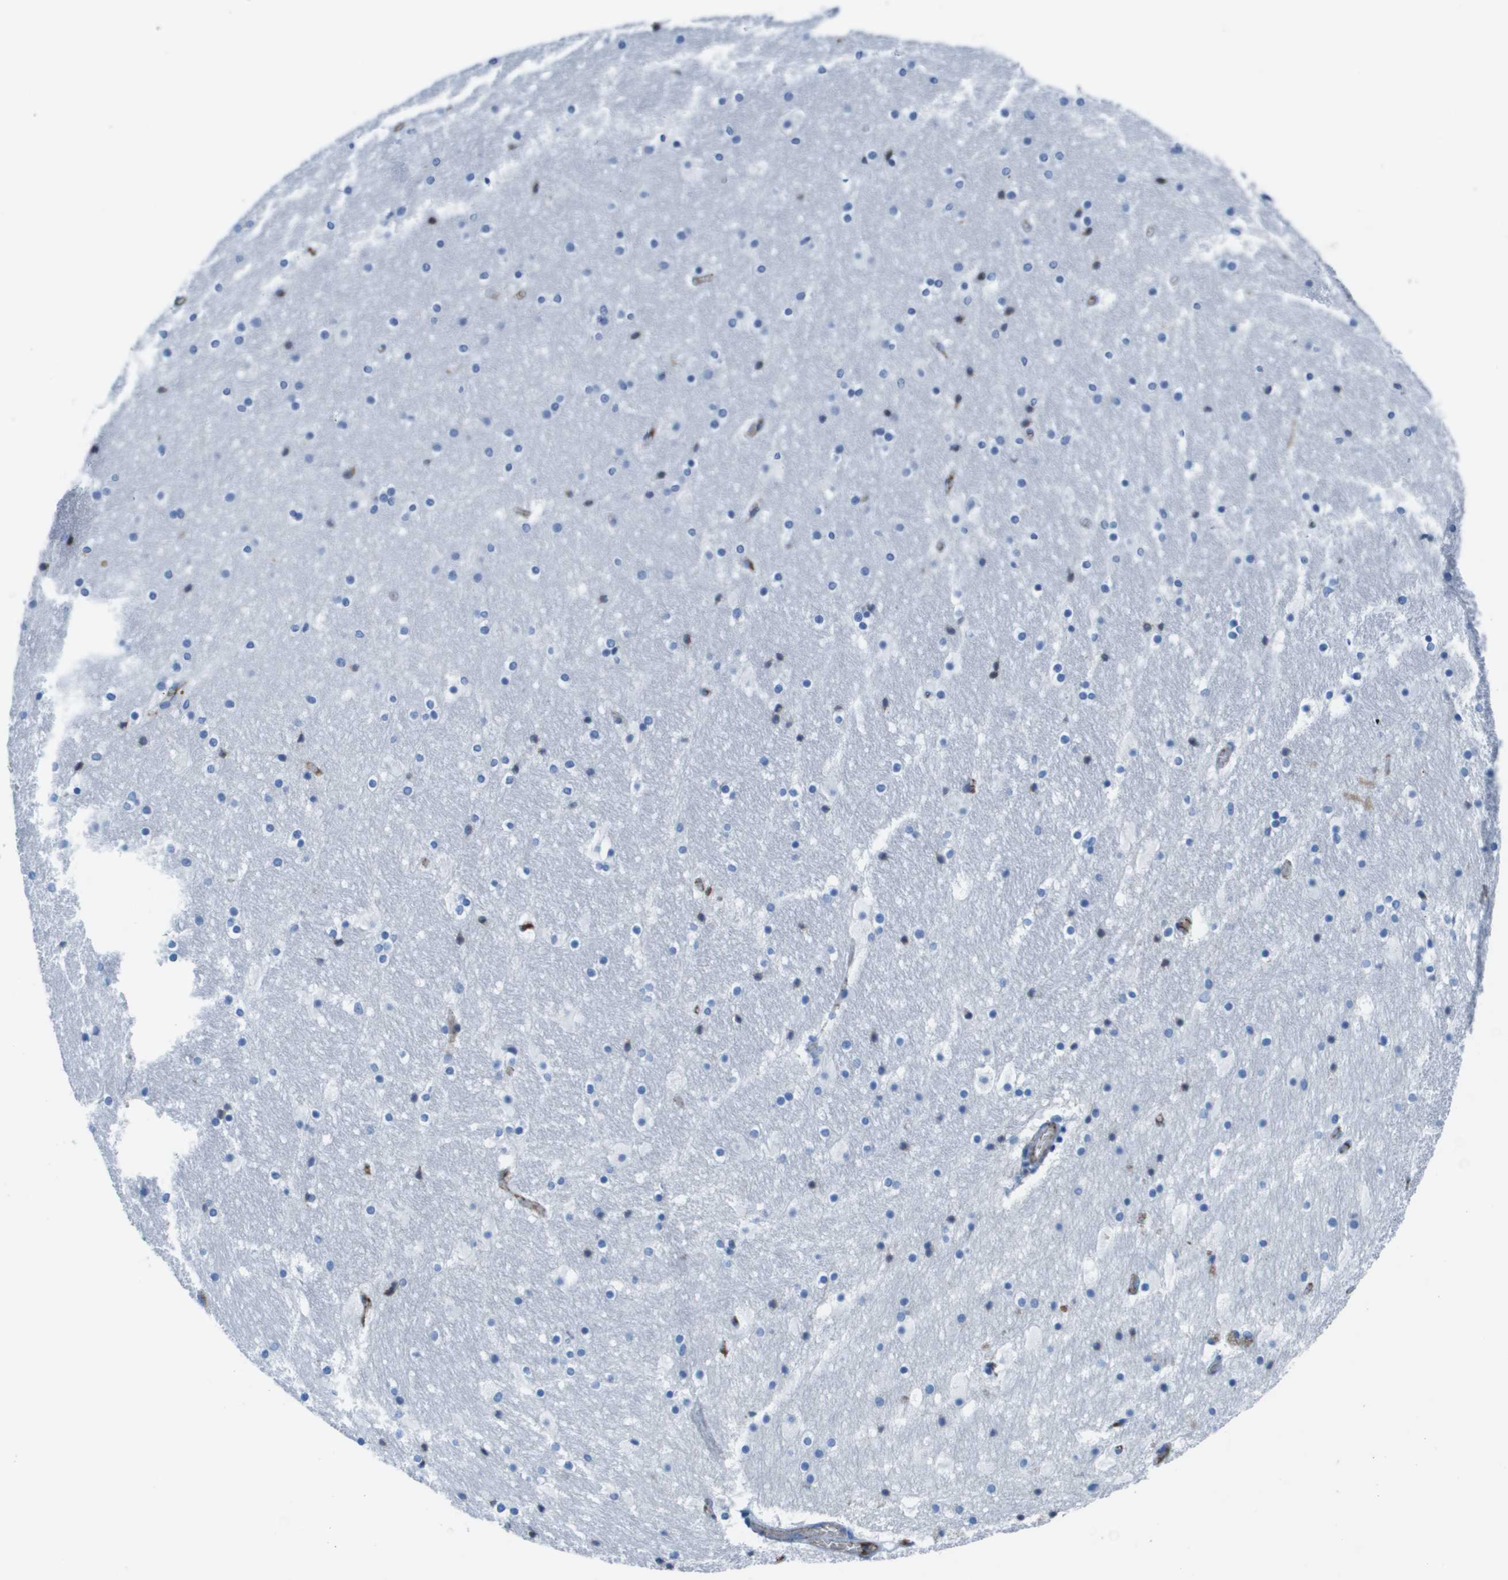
{"staining": {"intensity": "negative", "quantity": "none", "location": "none"}, "tissue": "hippocampus", "cell_type": "Glial cells", "image_type": "normal", "snomed": [{"axis": "morphology", "description": "Normal tissue, NOS"}, {"axis": "topography", "description": "Hippocampus"}], "caption": "A micrograph of human hippocampus is negative for staining in glial cells. Brightfield microscopy of immunohistochemistry stained with DAB (brown) and hematoxylin (blue), captured at high magnification.", "gene": "VTN", "patient": {"sex": "male", "age": 45}}